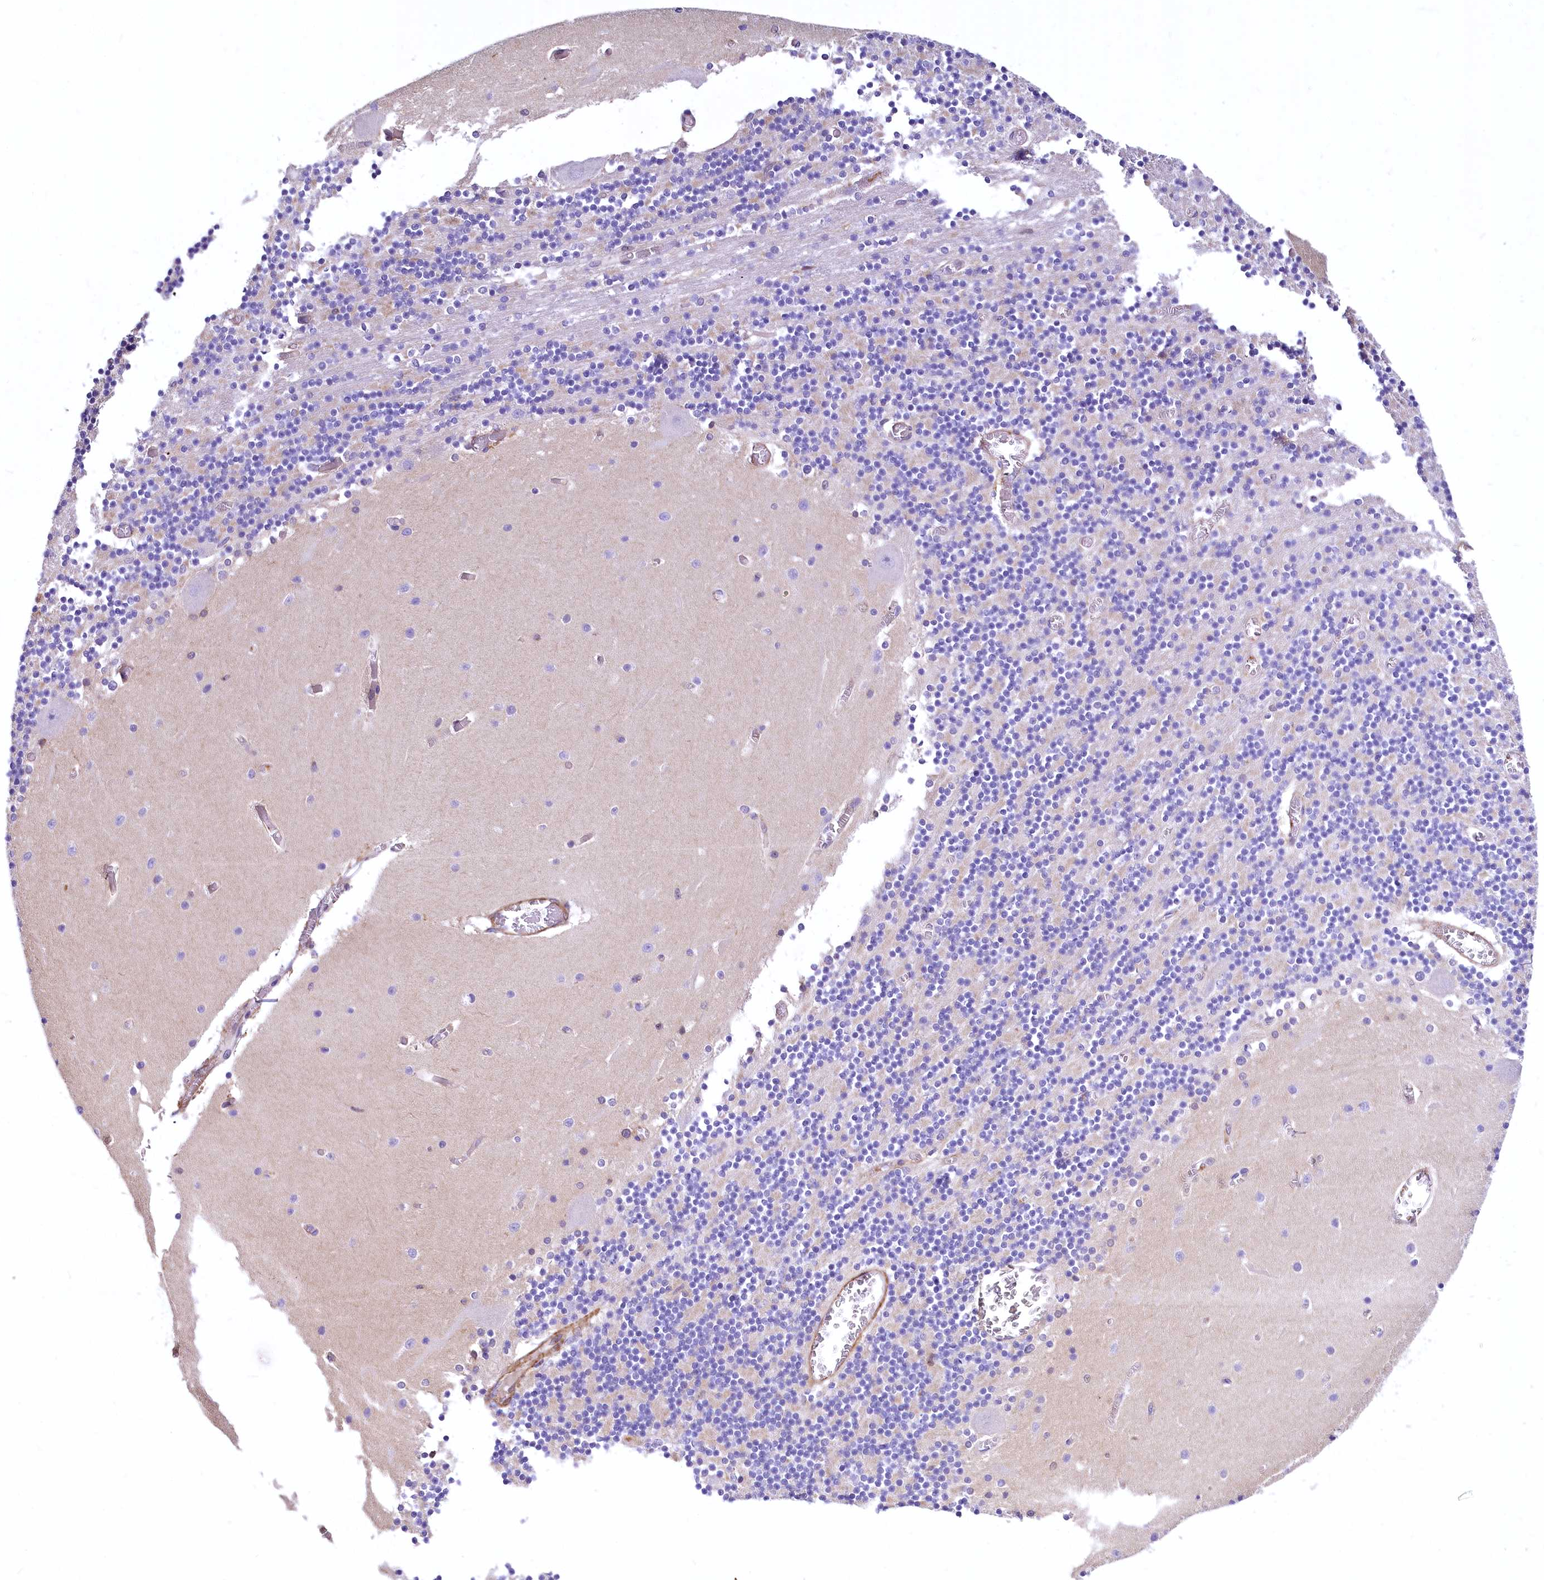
{"staining": {"intensity": "negative", "quantity": "none", "location": "none"}, "tissue": "cerebellum", "cell_type": "Cells in granular layer", "image_type": "normal", "snomed": [{"axis": "morphology", "description": "Normal tissue, NOS"}, {"axis": "topography", "description": "Cerebellum"}], "caption": "Immunohistochemical staining of normal cerebellum exhibits no significant staining in cells in granular layer. (DAB (3,3'-diaminobenzidine) immunohistochemistry (IHC) with hematoxylin counter stain).", "gene": "DPP3", "patient": {"sex": "female", "age": 28}}